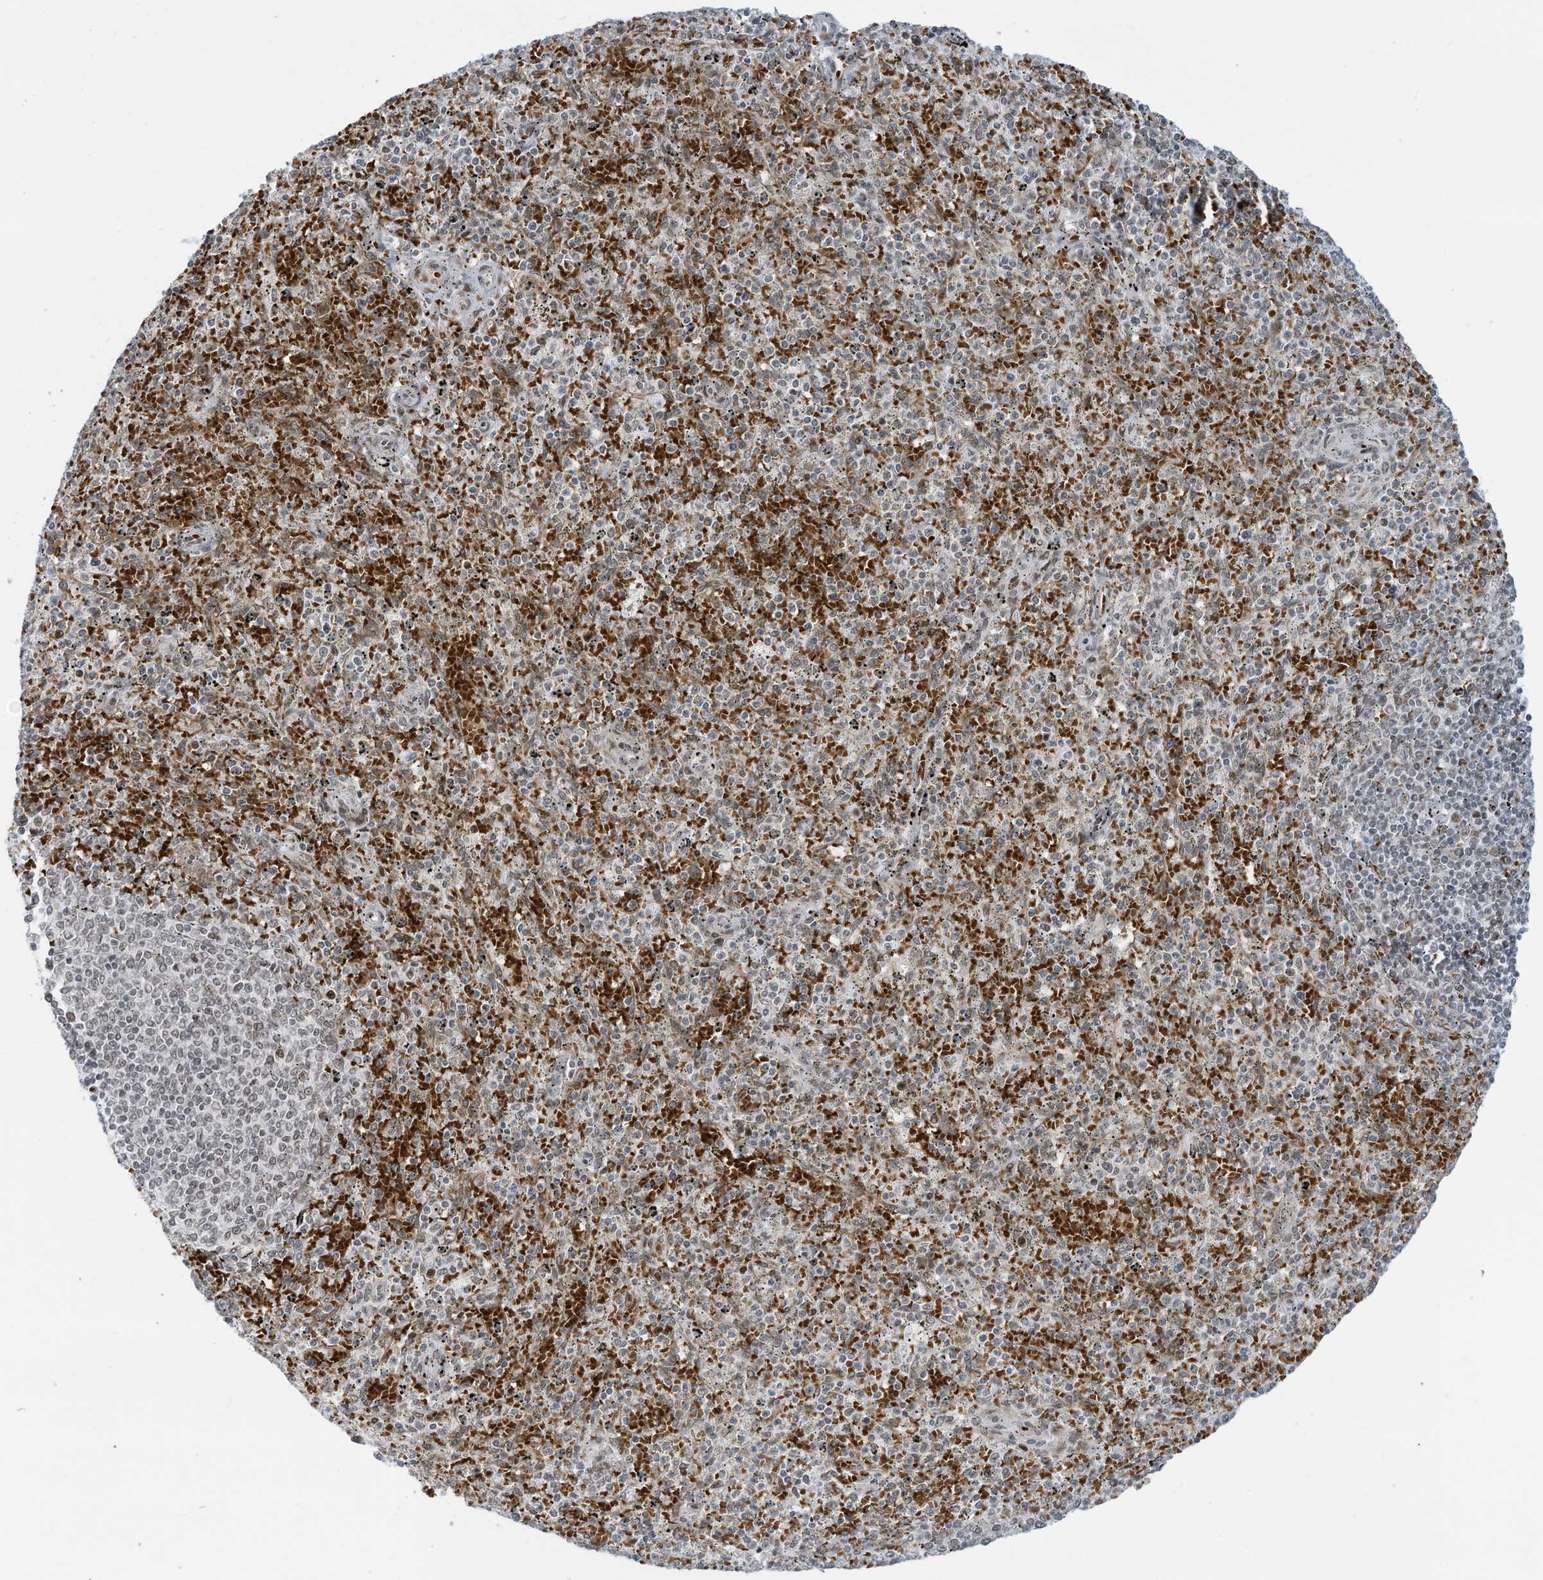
{"staining": {"intensity": "weak", "quantity": "<25%", "location": "nuclear"}, "tissue": "spleen", "cell_type": "Cells in red pulp", "image_type": "normal", "snomed": [{"axis": "morphology", "description": "Normal tissue, NOS"}, {"axis": "topography", "description": "Spleen"}], "caption": "IHC micrograph of normal spleen stained for a protein (brown), which shows no positivity in cells in red pulp. The staining is performed using DAB (3,3'-diaminobenzidine) brown chromogen with nuclei counter-stained in using hematoxylin.", "gene": "ECT2L", "patient": {"sex": "male", "age": 72}}